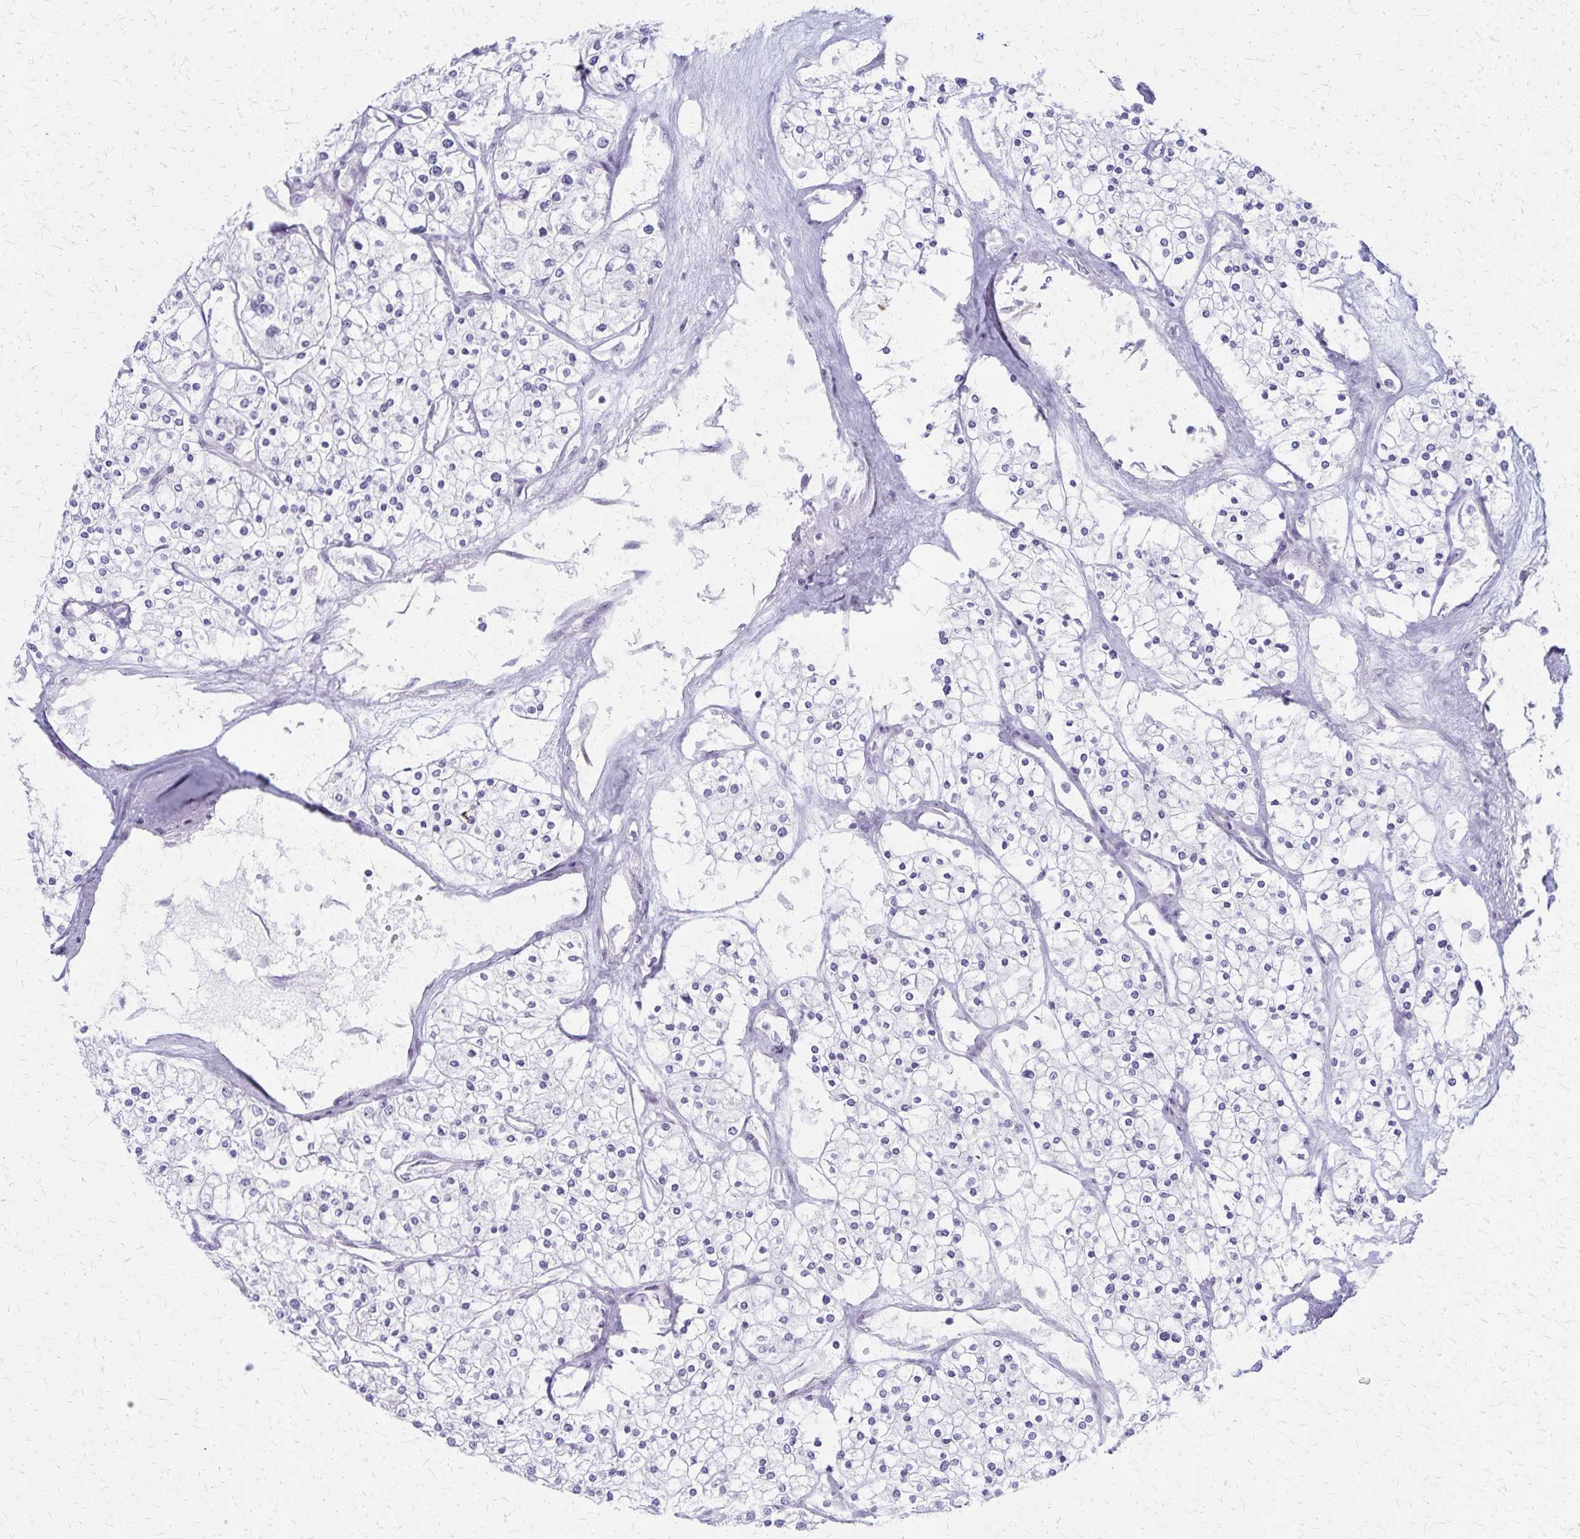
{"staining": {"intensity": "negative", "quantity": "none", "location": "none"}, "tissue": "renal cancer", "cell_type": "Tumor cells", "image_type": "cancer", "snomed": [{"axis": "morphology", "description": "Adenocarcinoma, NOS"}, {"axis": "topography", "description": "Kidney"}], "caption": "High magnification brightfield microscopy of renal cancer (adenocarcinoma) stained with DAB (3,3'-diaminobenzidine) (brown) and counterstained with hematoxylin (blue): tumor cells show no significant expression.", "gene": "DLK2", "patient": {"sex": "male", "age": 80}}